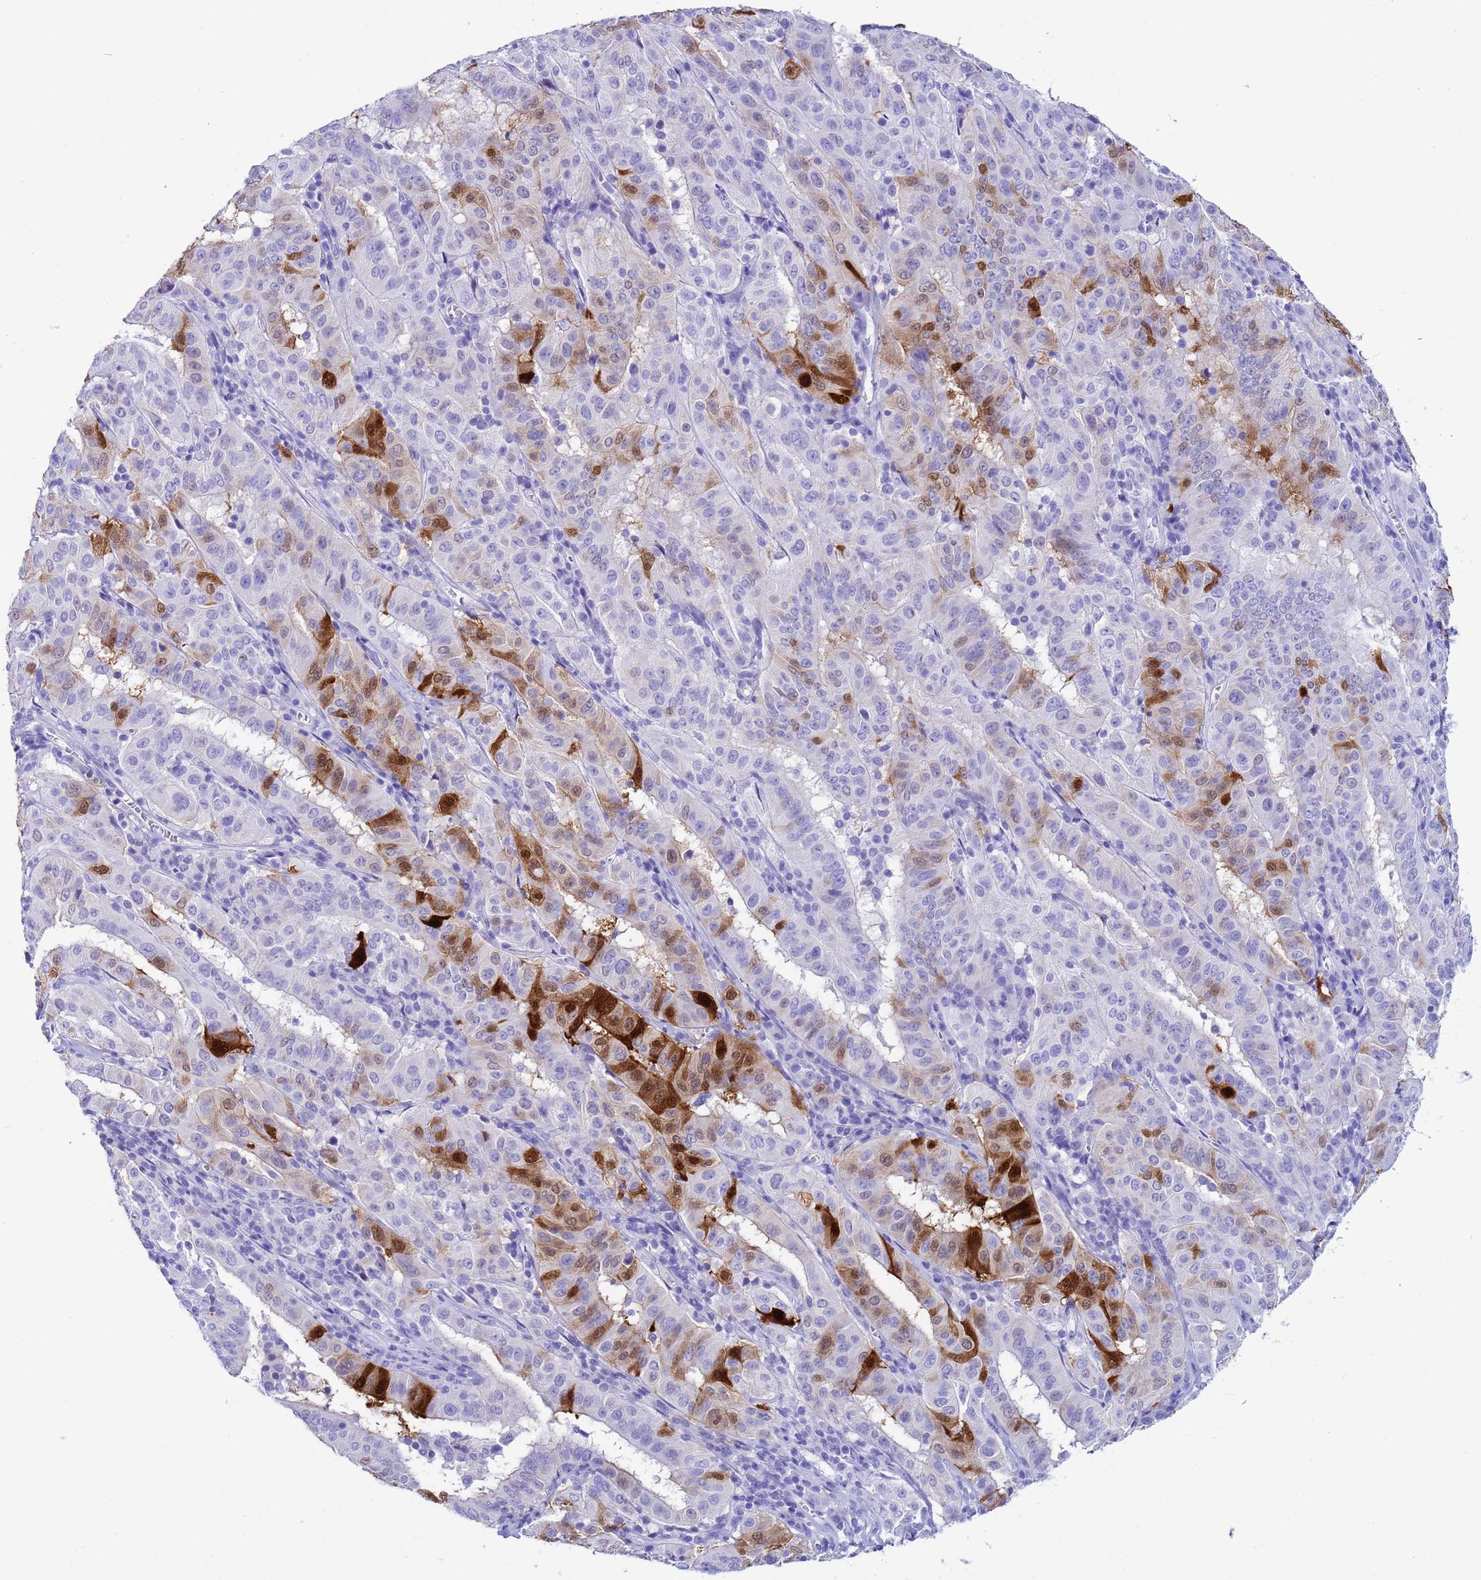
{"staining": {"intensity": "strong", "quantity": "<25%", "location": "cytoplasmic/membranous,nuclear"}, "tissue": "pancreatic cancer", "cell_type": "Tumor cells", "image_type": "cancer", "snomed": [{"axis": "morphology", "description": "Adenocarcinoma, NOS"}, {"axis": "topography", "description": "Pancreas"}], "caption": "A brown stain highlights strong cytoplasmic/membranous and nuclear staining of a protein in adenocarcinoma (pancreatic) tumor cells.", "gene": "AKR1C2", "patient": {"sex": "male", "age": 63}}